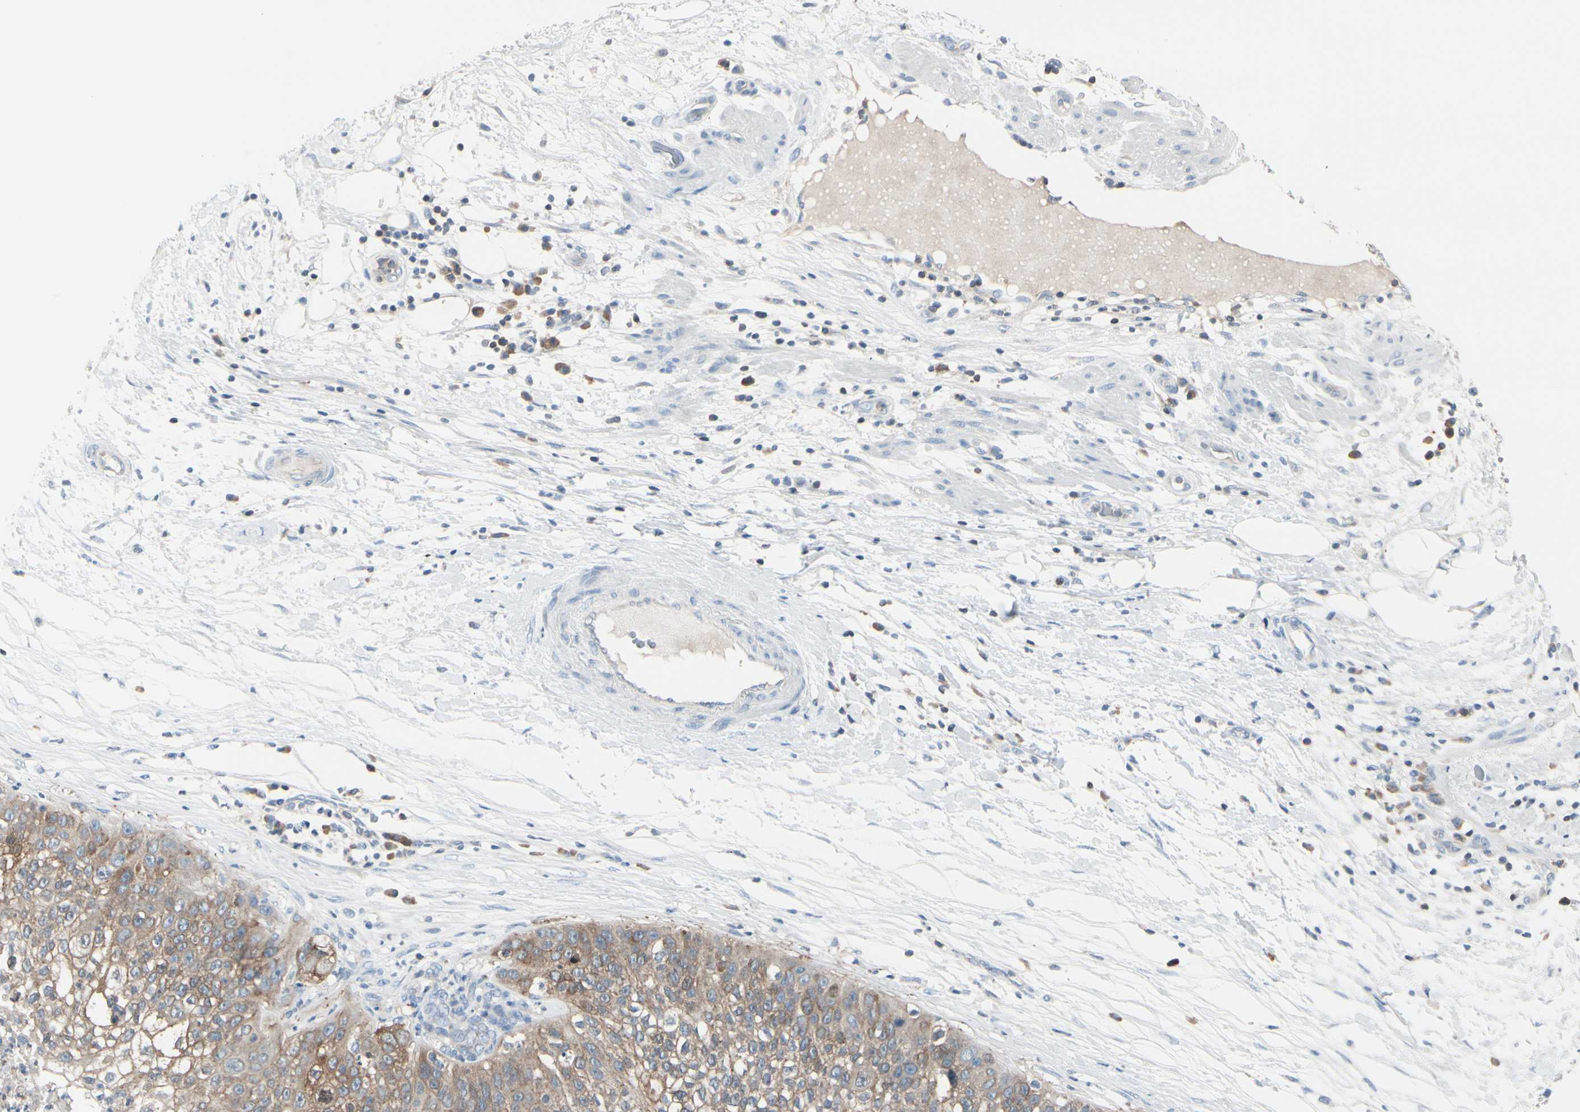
{"staining": {"intensity": "moderate", "quantity": ">75%", "location": "cytoplasmic/membranous"}, "tissue": "lung cancer", "cell_type": "Tumor cells", "image_type": "cancer", "snomed": [{"axis": "morphology", "description": "Inflammation, NOS"}, {"axis": "morphology", "description": "Squamous cell carcinoma, NOS"}, {"axis": "topography", "description": "Lymph node"}, {"axis": "topography", "description": "Soft tissue"}, {"axis": "topography", "description": "Lung"}], "caption": "Brown immunohistochemical staining in lung cancer shows moderate cytoplasmic/membranous staining in about >75% of tumor cells.", "gene": "SLC9A3R1", "patient": {"sex": "male", "age": 66}}